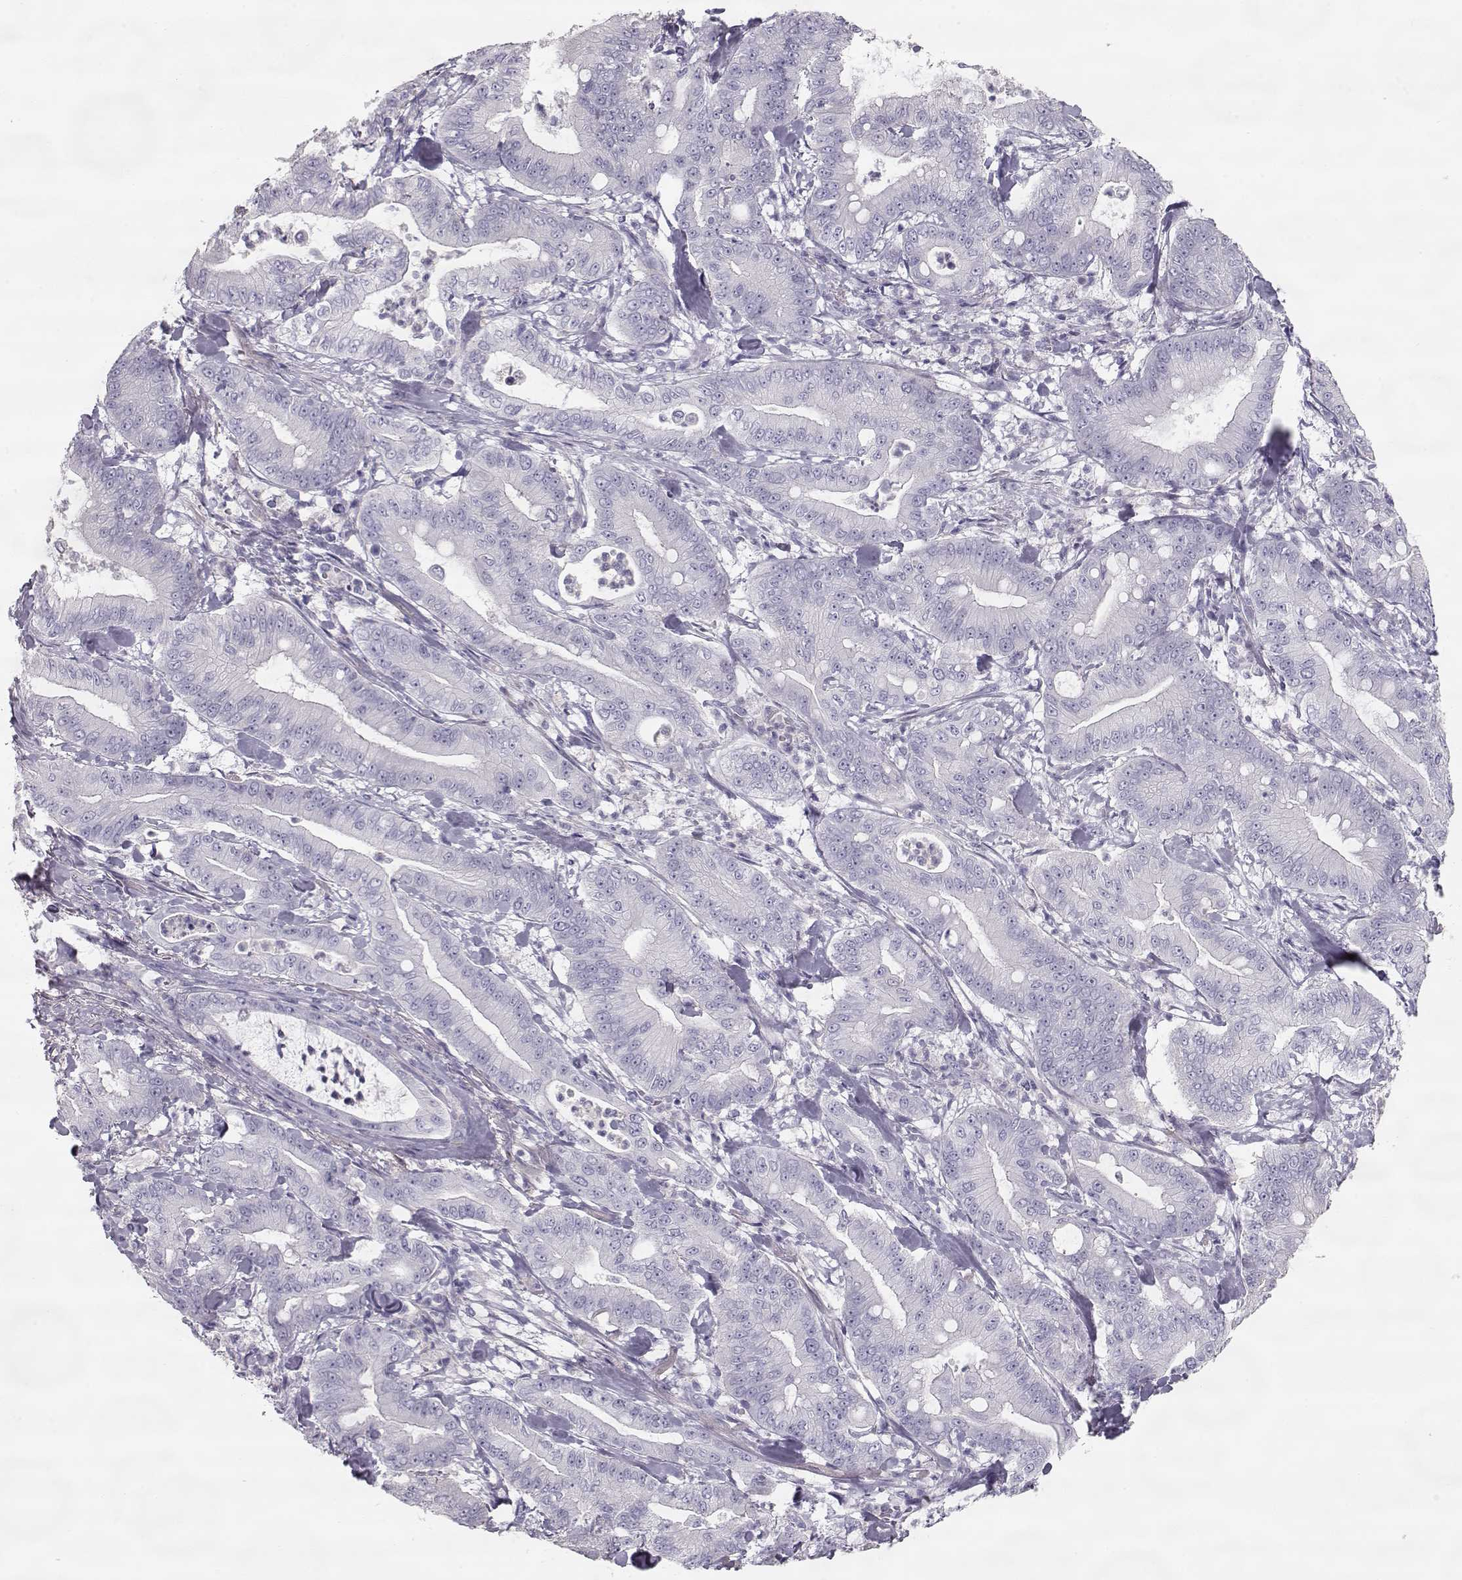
{"staining": {"intensity": "negative", "quantity": "none", "location": "none"}, "tissue": "pancreatic cancer", "cell_type": "Tumor cells", "image_type": "cancer", "snomed": [{"axis": "morphology", "description": "Adenocarcinoma, NOS"}, {"axis": "topography", "description": "Pancreas"}], "caption": "Adenocarcinoma (pancreatic) stained for a protein using immunohistochemistry displays no staining tumor cells.", "gene": "SLITRK3", "patient": {"sex": "male", "age": 71}}